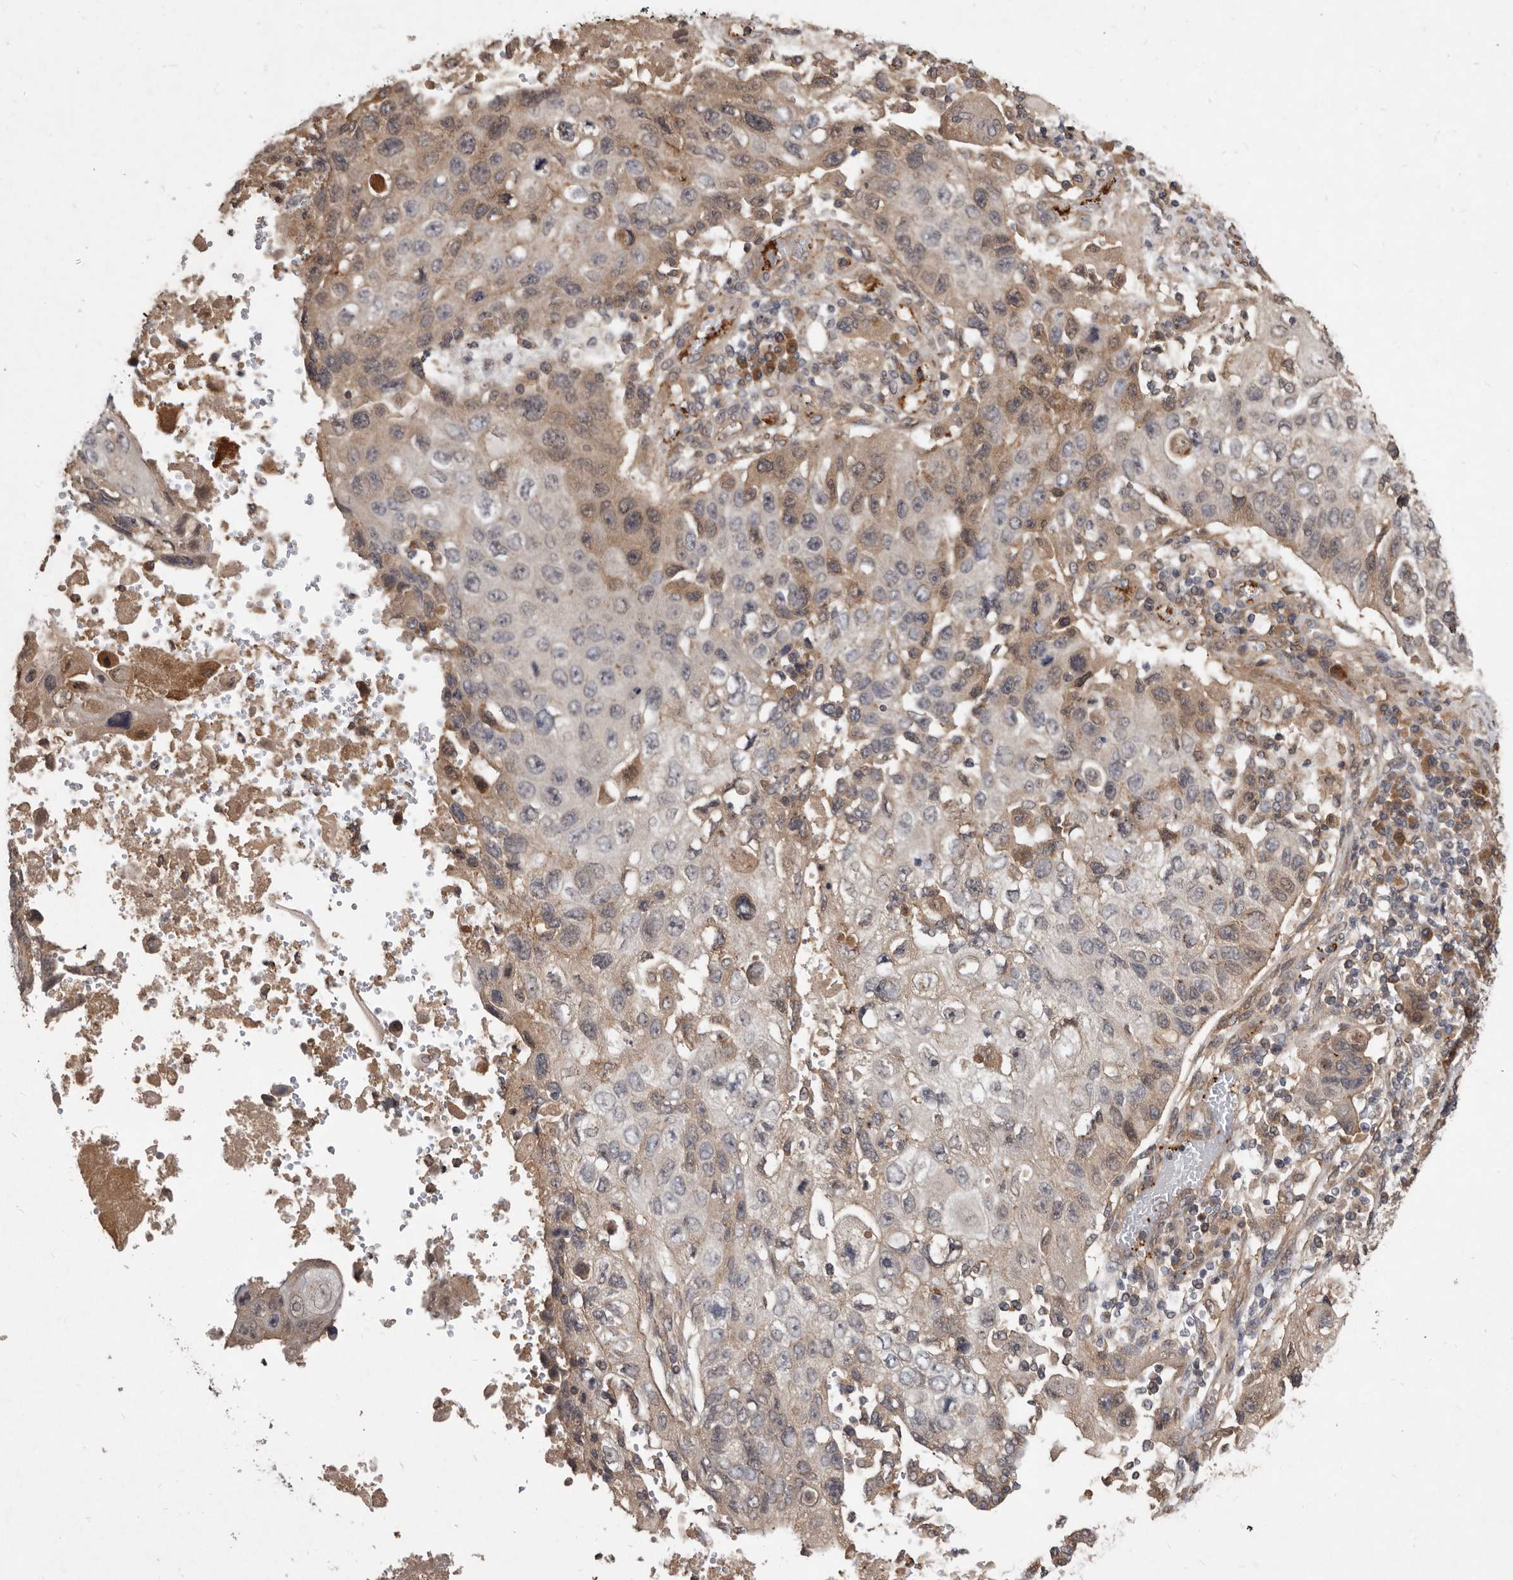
{"staining": {"intensity": "weak", "quantity": ">75%", "location": "cytoplasmic/membranous,nuclear"}, "tissue": "lung cancer", "cell_type": "Tumor cells", "image_type": "cancer", "snomed": [{"axis": "morphology", "description": "Squamous cell carcinoma, NOS"}, {"axis": "topography", "description": "Lung"}], "caption": "Protein positivity by IHC demonstrates weak cytoplasmic/membranous and nuclear staining in approximately >75% of tumor cells in lung cancer.", "gene": "DNAJC28", "patient": {"sex": "male", "age": 61}}